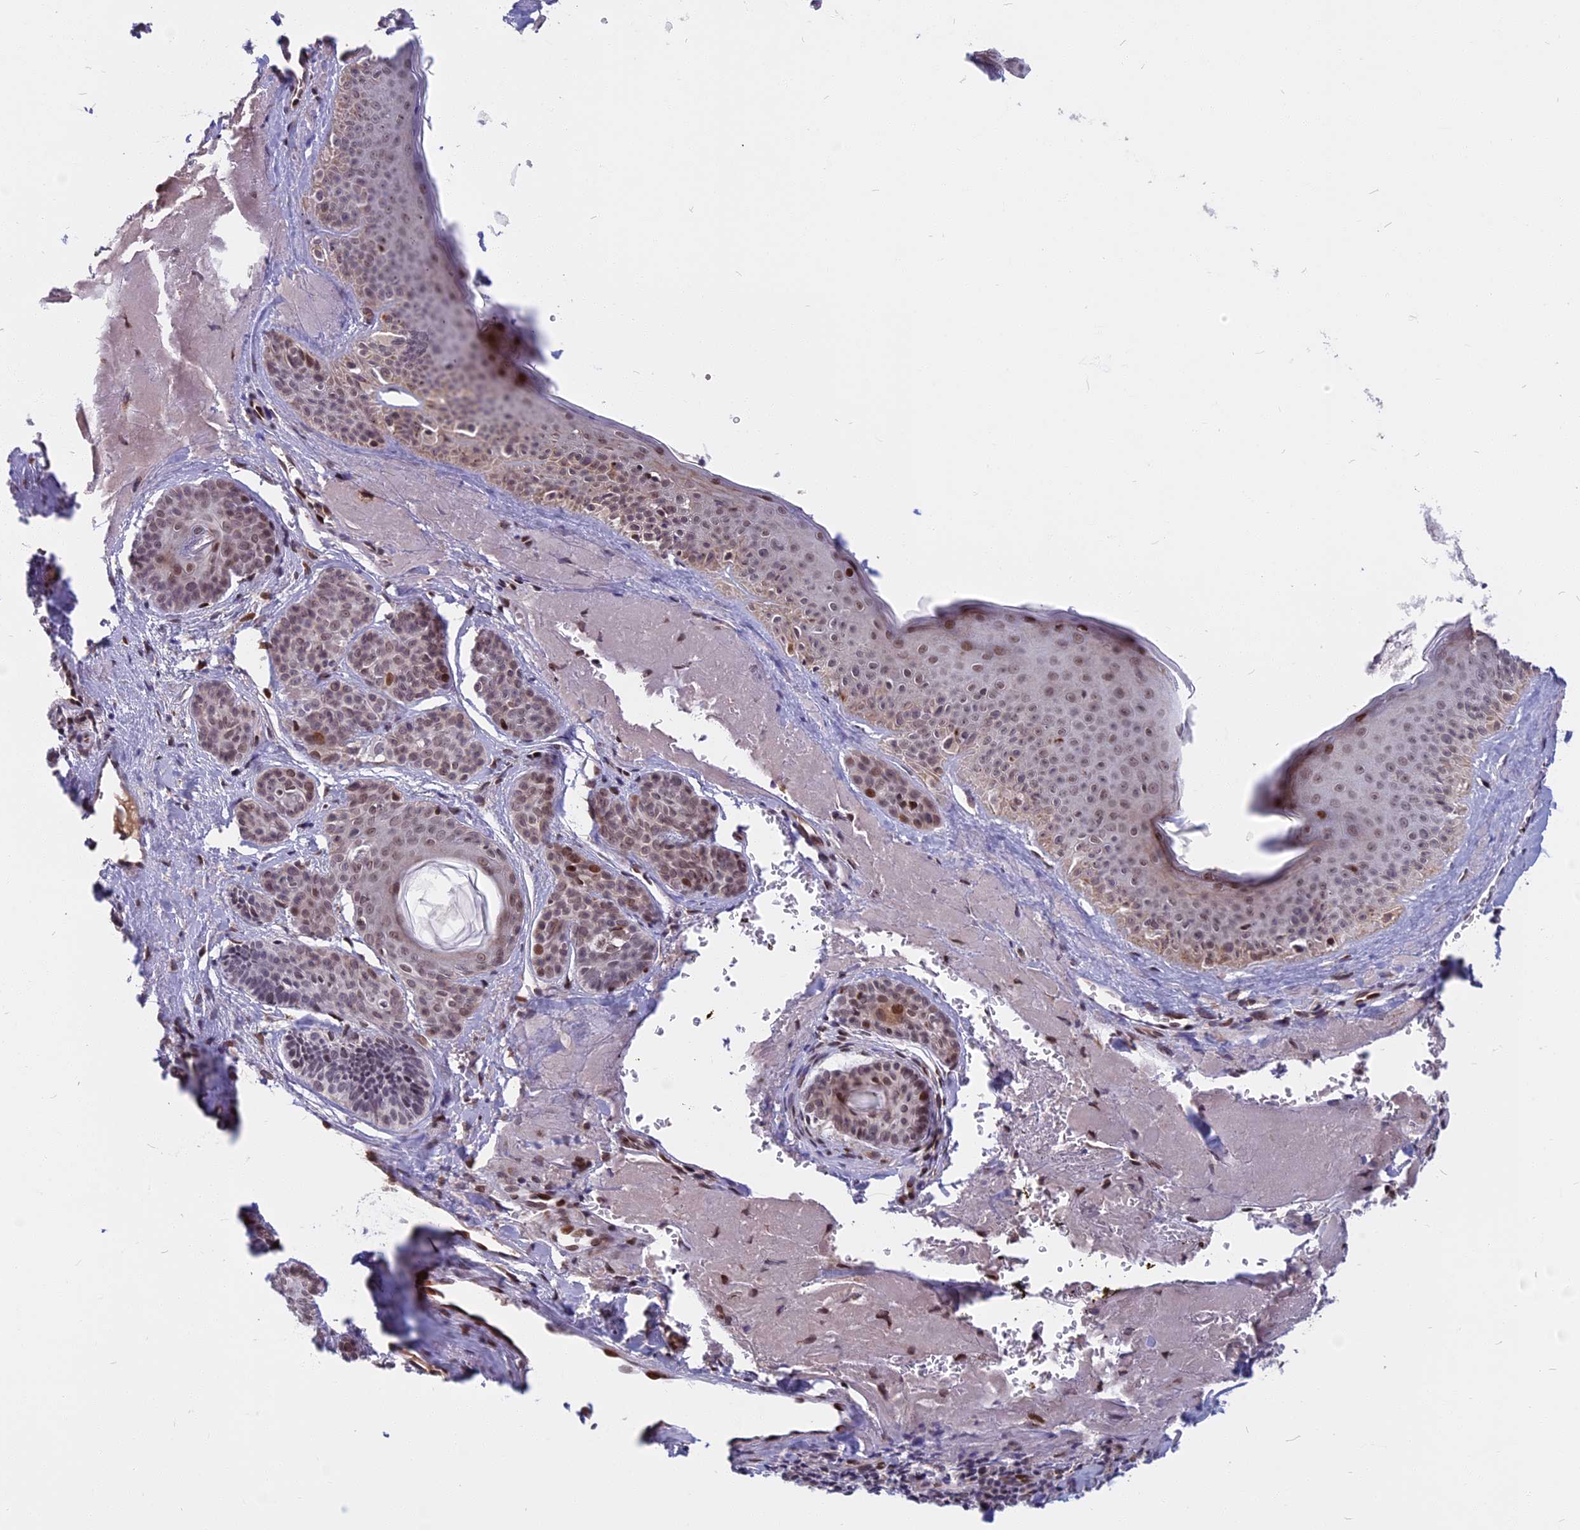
{"staining": {"intensity": "weak", "quantity": "25%-75%", "location": "nuclear"}, "tissue": "skin cancer", "cell_type": "Tumor cells", "image_type": "cancer", "snomed": [{"axis": "morphology", "description": "Basal cell carcinoma"}, {"axis": "topography", "description": "Skin"}], "caption": "Immunohistochemical staining of skin cancer (basal cell carcinoma) displays weak nuclear protein expression in about 25%-75% of tumor cells.", "gene": "CDC7", "patient": {"sex": "male", "age": 85}}